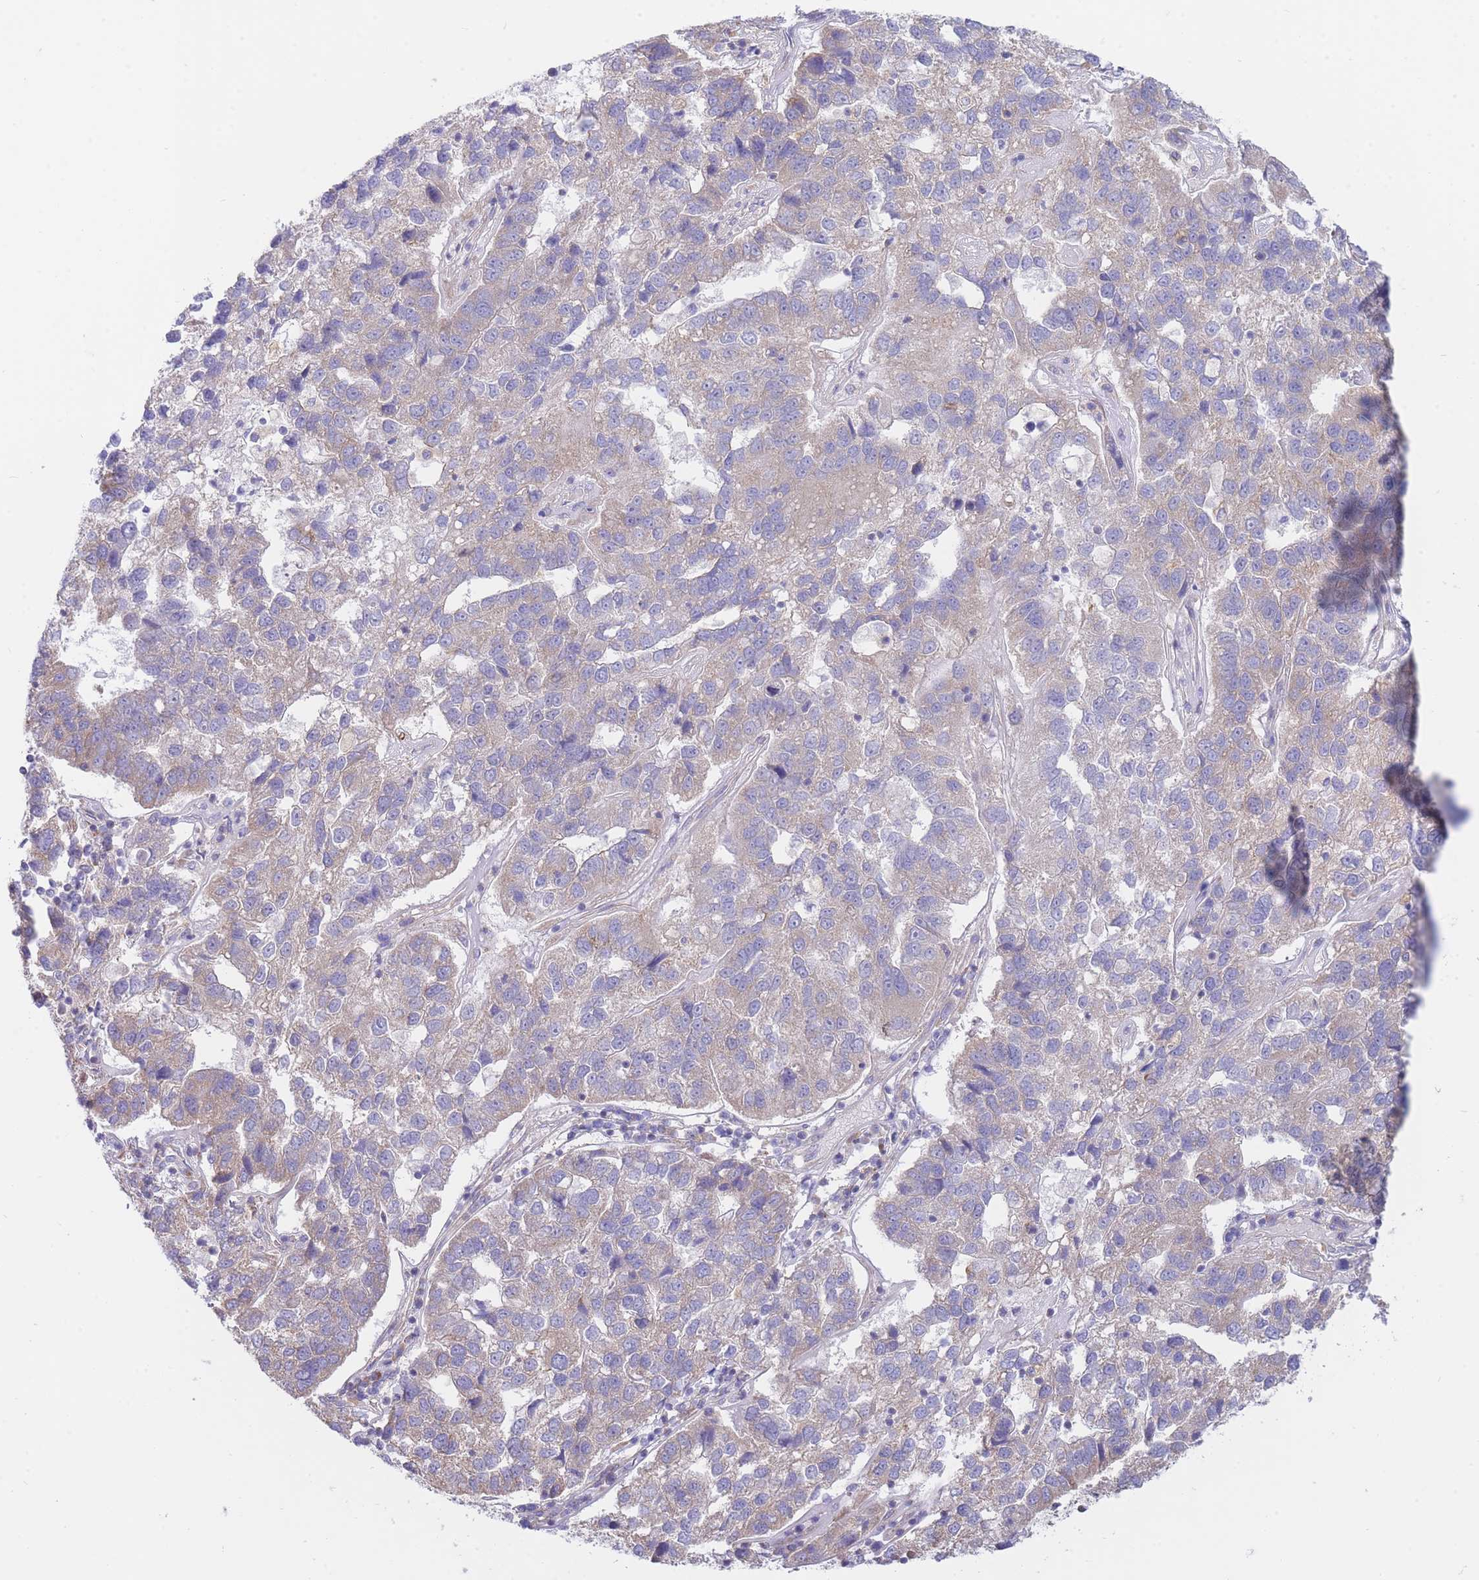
{"staining": {"intensity": "weak", "quantity": "<25%", "location": "cytoplasmic/membranous"}, "tissue": "pancreatic cancer", "cell_type": "Tumor cells", "image_type": "cancer", "snomed": [{"axis": "morphology", "description": "Adenocarcinoma, NOS"}, {"axis": "topography", "description": "Pancreas"}], "caption": "IHC image of human adenocarcinoma (pancreatic) stained for a protein (brown), which exhibits no expression in tumor cells.", "gene": "SH2B2", "patient": {"sex": "female", "age": 61}}